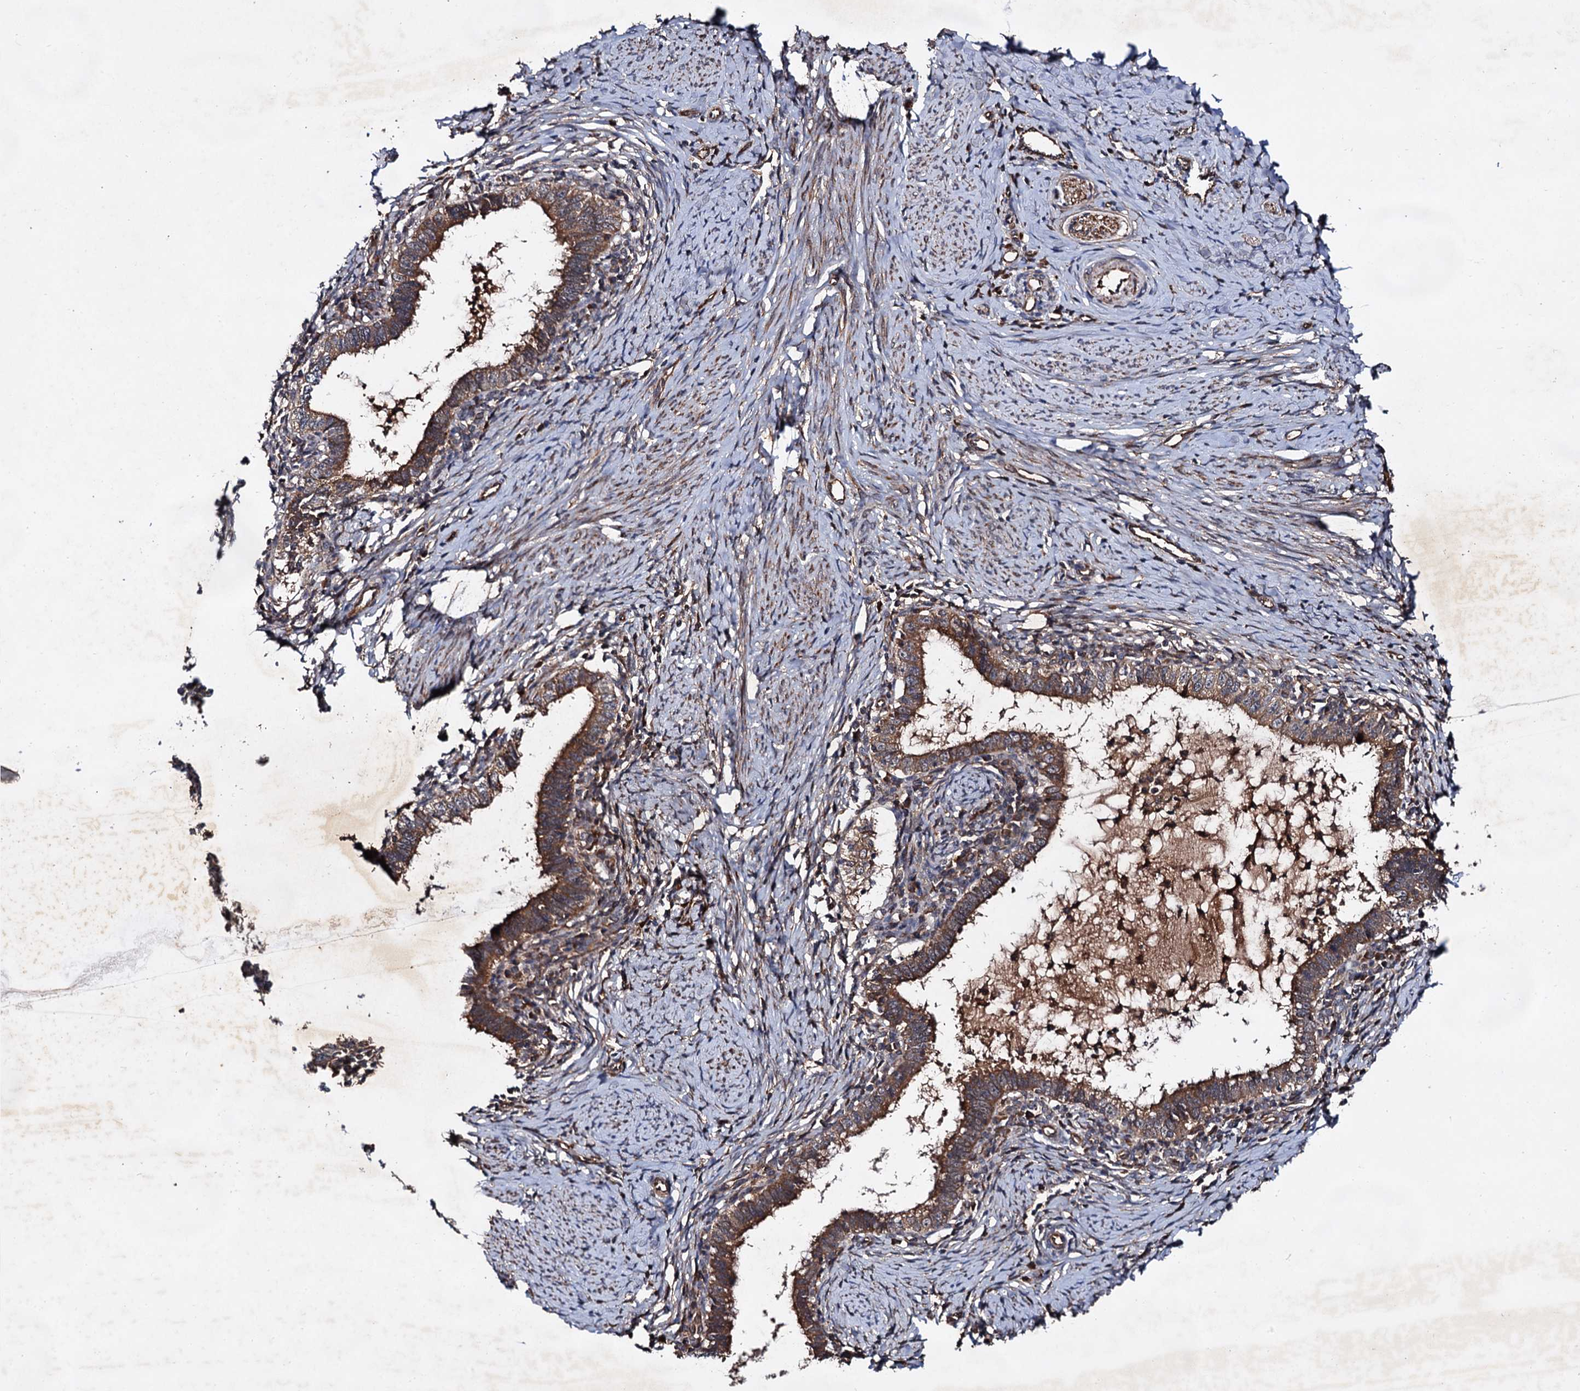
{"staining": {"intensity": "moderate", "quantity": ">75%", "location": "cytoplasmic/membranous"}, "tissue": "cervical cancer", "cell_type": "Tumor cells", "image_type": "cancer", "snomed": [{"axis": "morphology", "description": "Adenocarcinoma, NOS"}, {"axis": "topography", "description": "Cervix"}], "caption": "Brown immunohistochemical staining in cervical cancer reveals moderate cytoplasmic/membranous expression in approximately >75% of tumor cells.", "gene": "TEX9", "patient": {"sex": "female", "age": 36}}